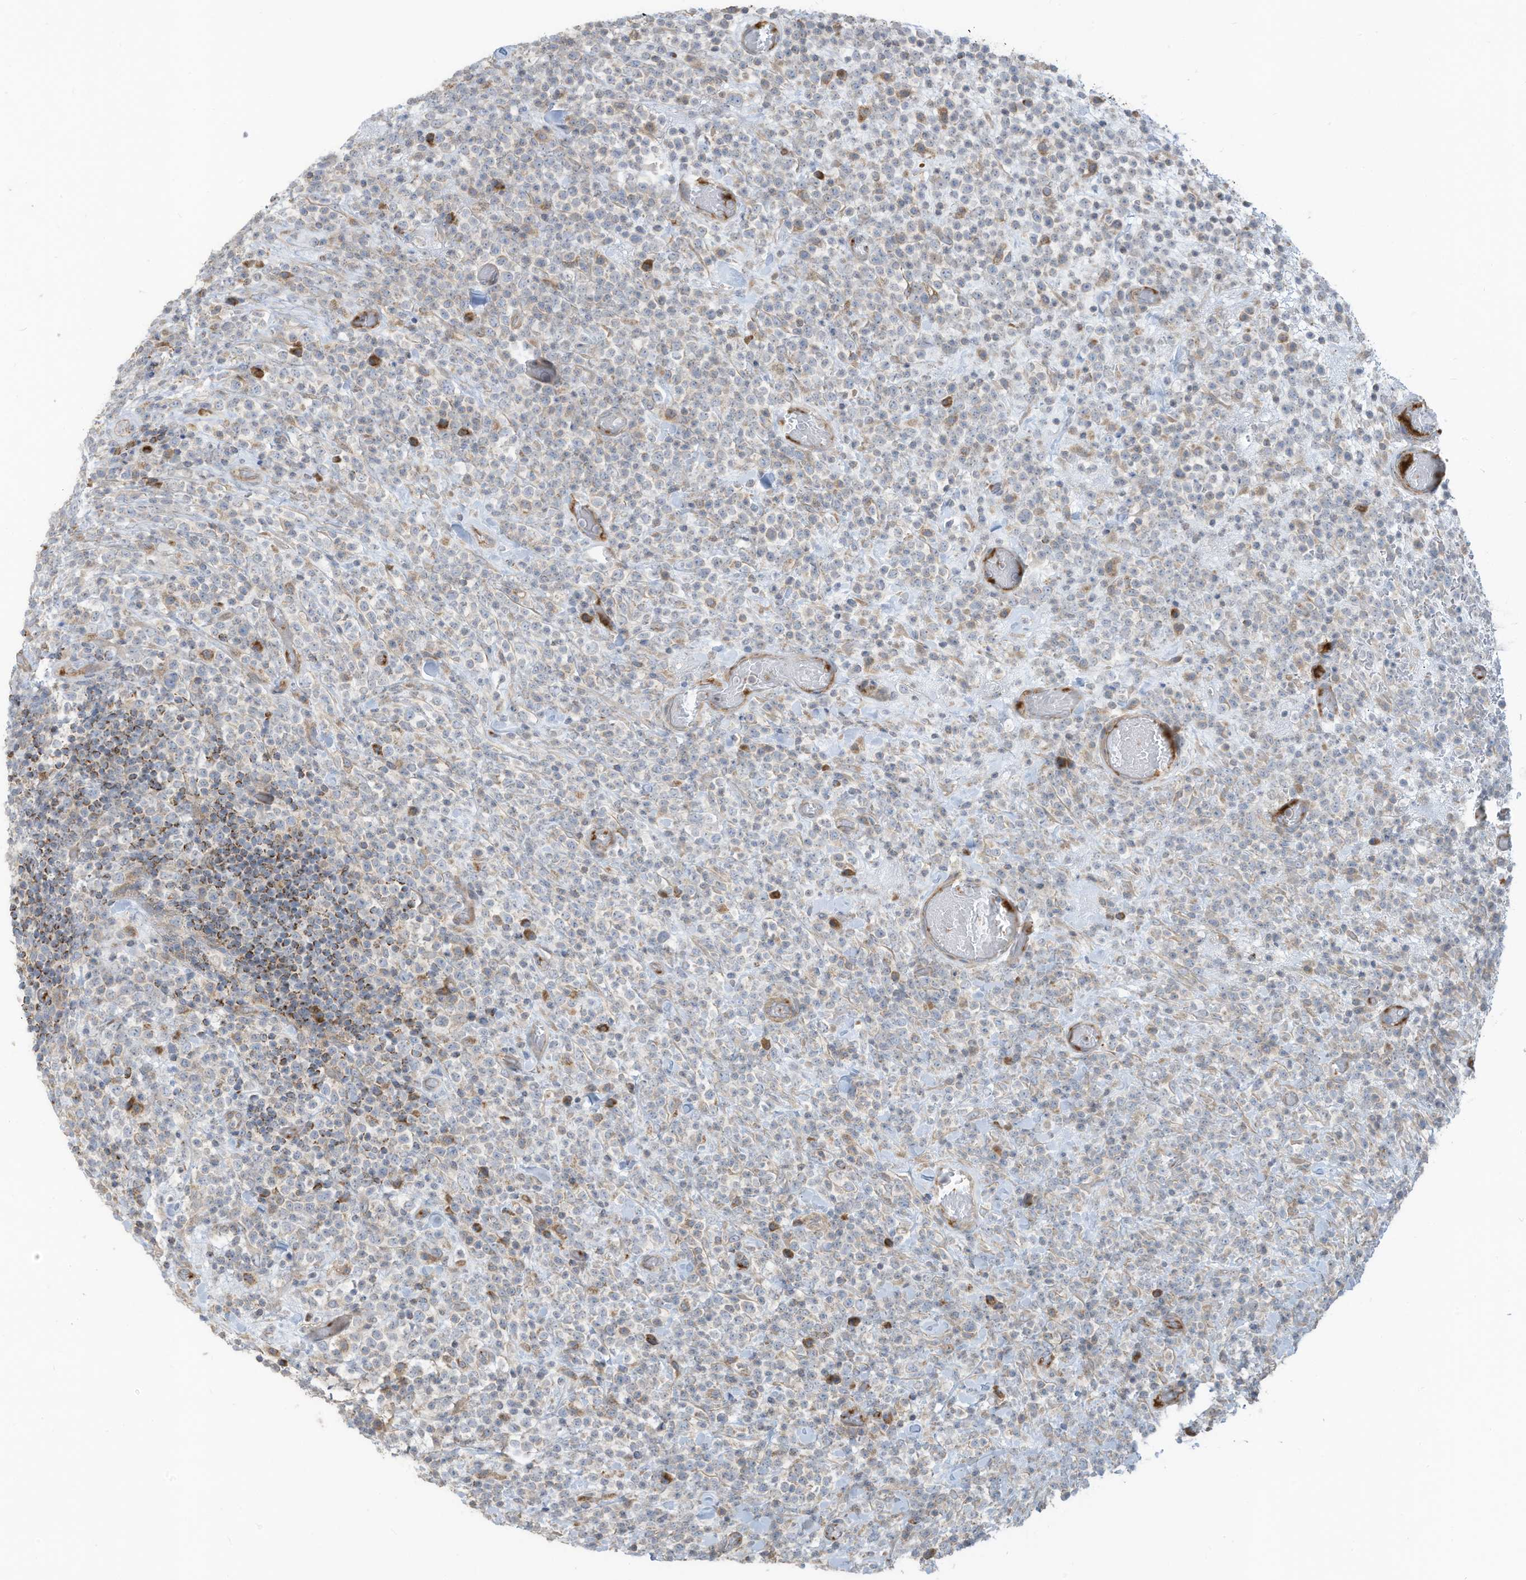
{"staining": {"intensity": "negative", "quantity": "none", "location": "none"}, "tissue": "lymphoma", "cell_type": "Tumor cells", "image_type": "cancer", "snomed": [{"axis": "morphology", "description": "Malignant lymphoma, non-Hodgkin's type, High grade"}, {"axis": "topography", "description": "Colon"}], "caption": "A micrograph of human high-grade malignant lymphoma, non-Hodgkin's type is negative for staining in tumor cells. (DAB immunohistochemistry (IHC) with hematoxylin counter stain).", "gene": "GTPBP2", "patient": {"sex": "female", "age": 53}}